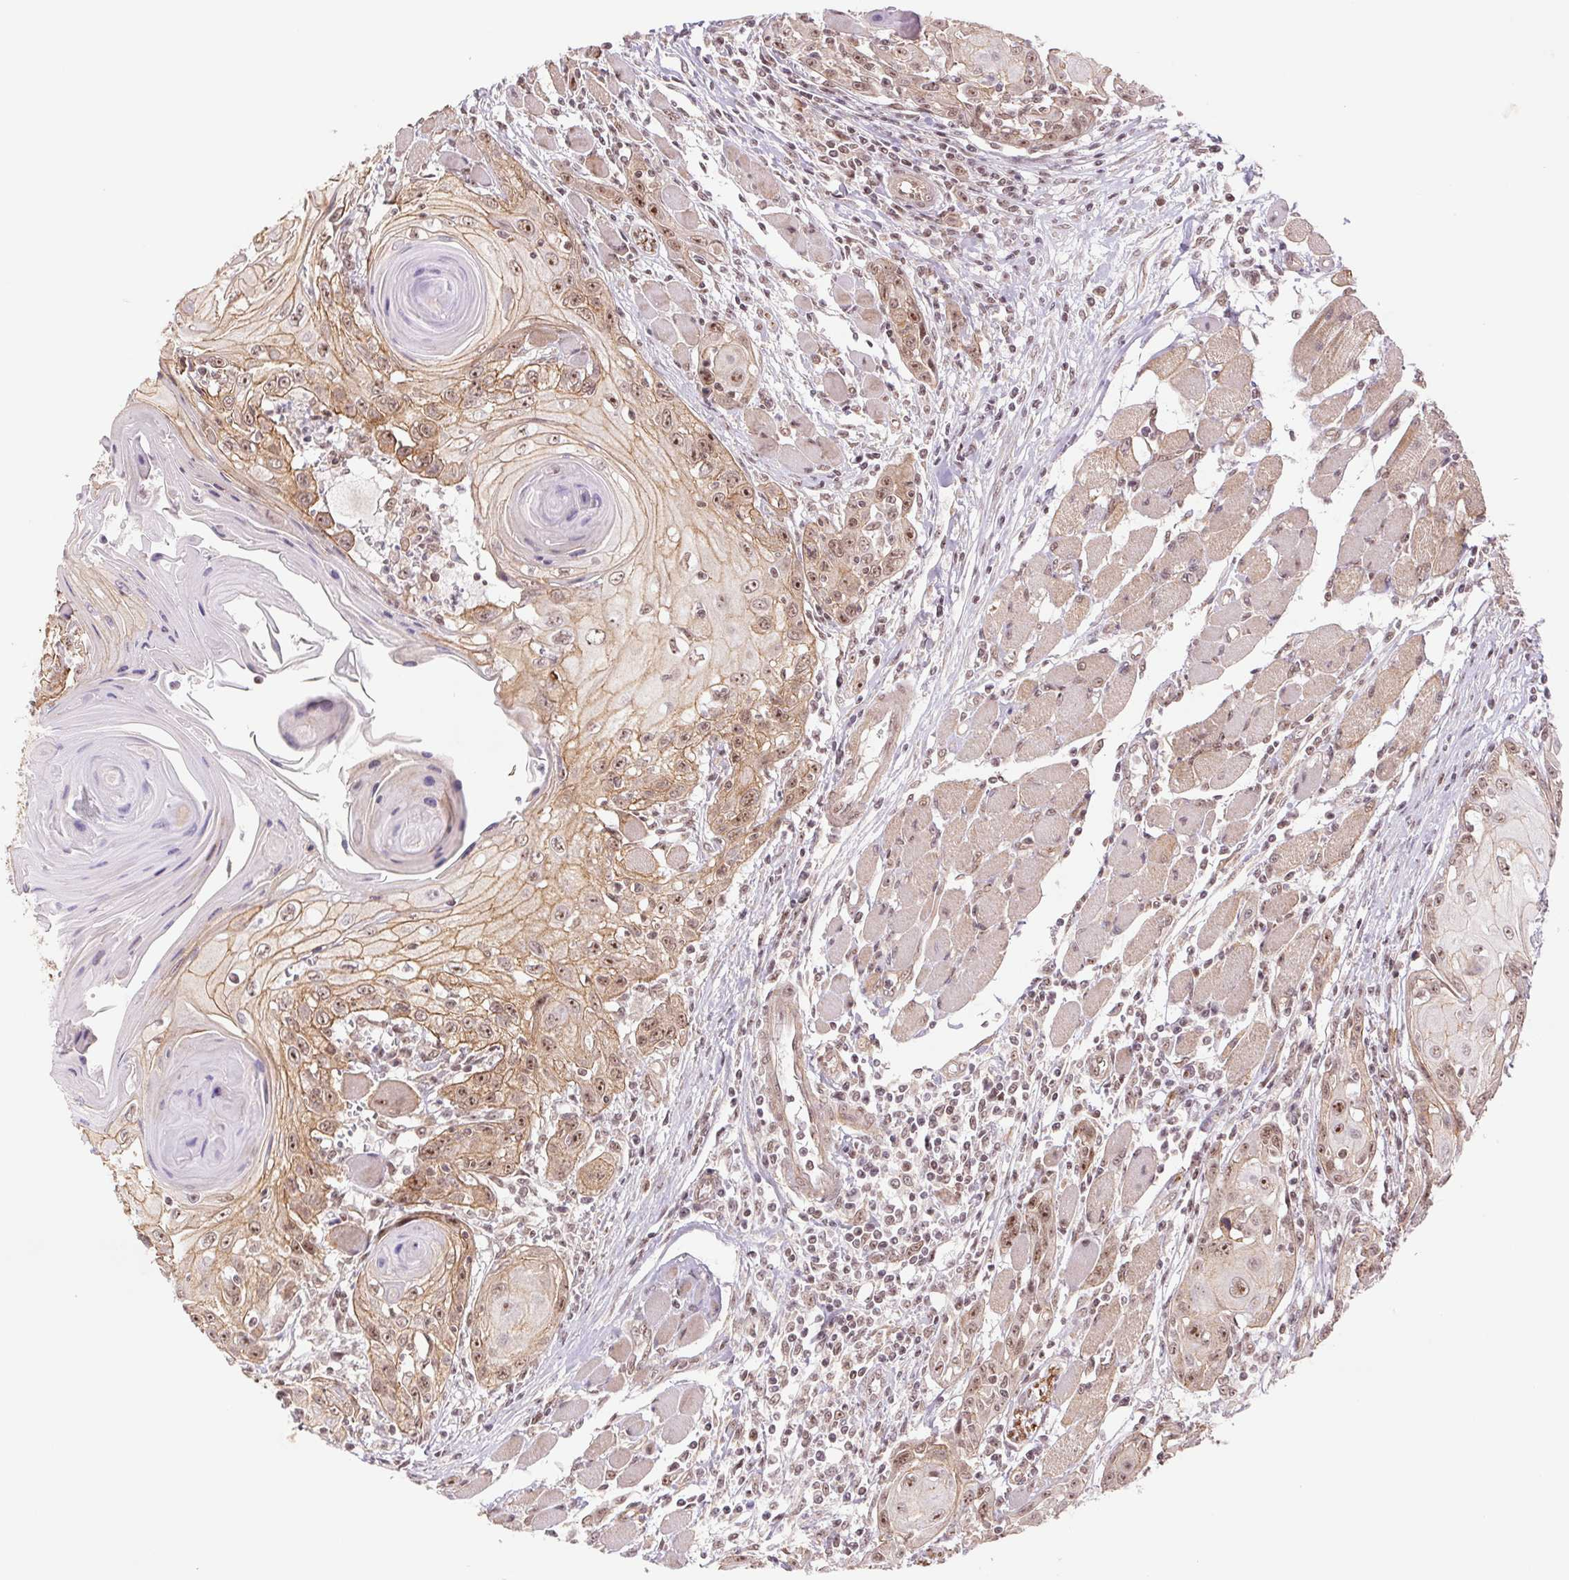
{"staining": {"intensity": "moderate", "quantity": ">75%", "location": "cytoplasmic/membranous,nuclear"}, "tissue": "head and neck cancer", "cell_type": "Tumor cells", "image_type": "cancer", "snomed": [{"axis": "morphology", "description": "Squamous cell carcinoma, NOS"}, {"axis": "topography", "description": "Head-Neck"}], "caption": "The histopathology image exhibits immunohistochemical staining of head and neck squamous cell carcinoma. There is moderate cytoplasmic/membranous and nuclear staining is seen in approximately >75% of tumor cells.", "gene": "CWC25", "patient": {"sex": "female", "age": 80}}